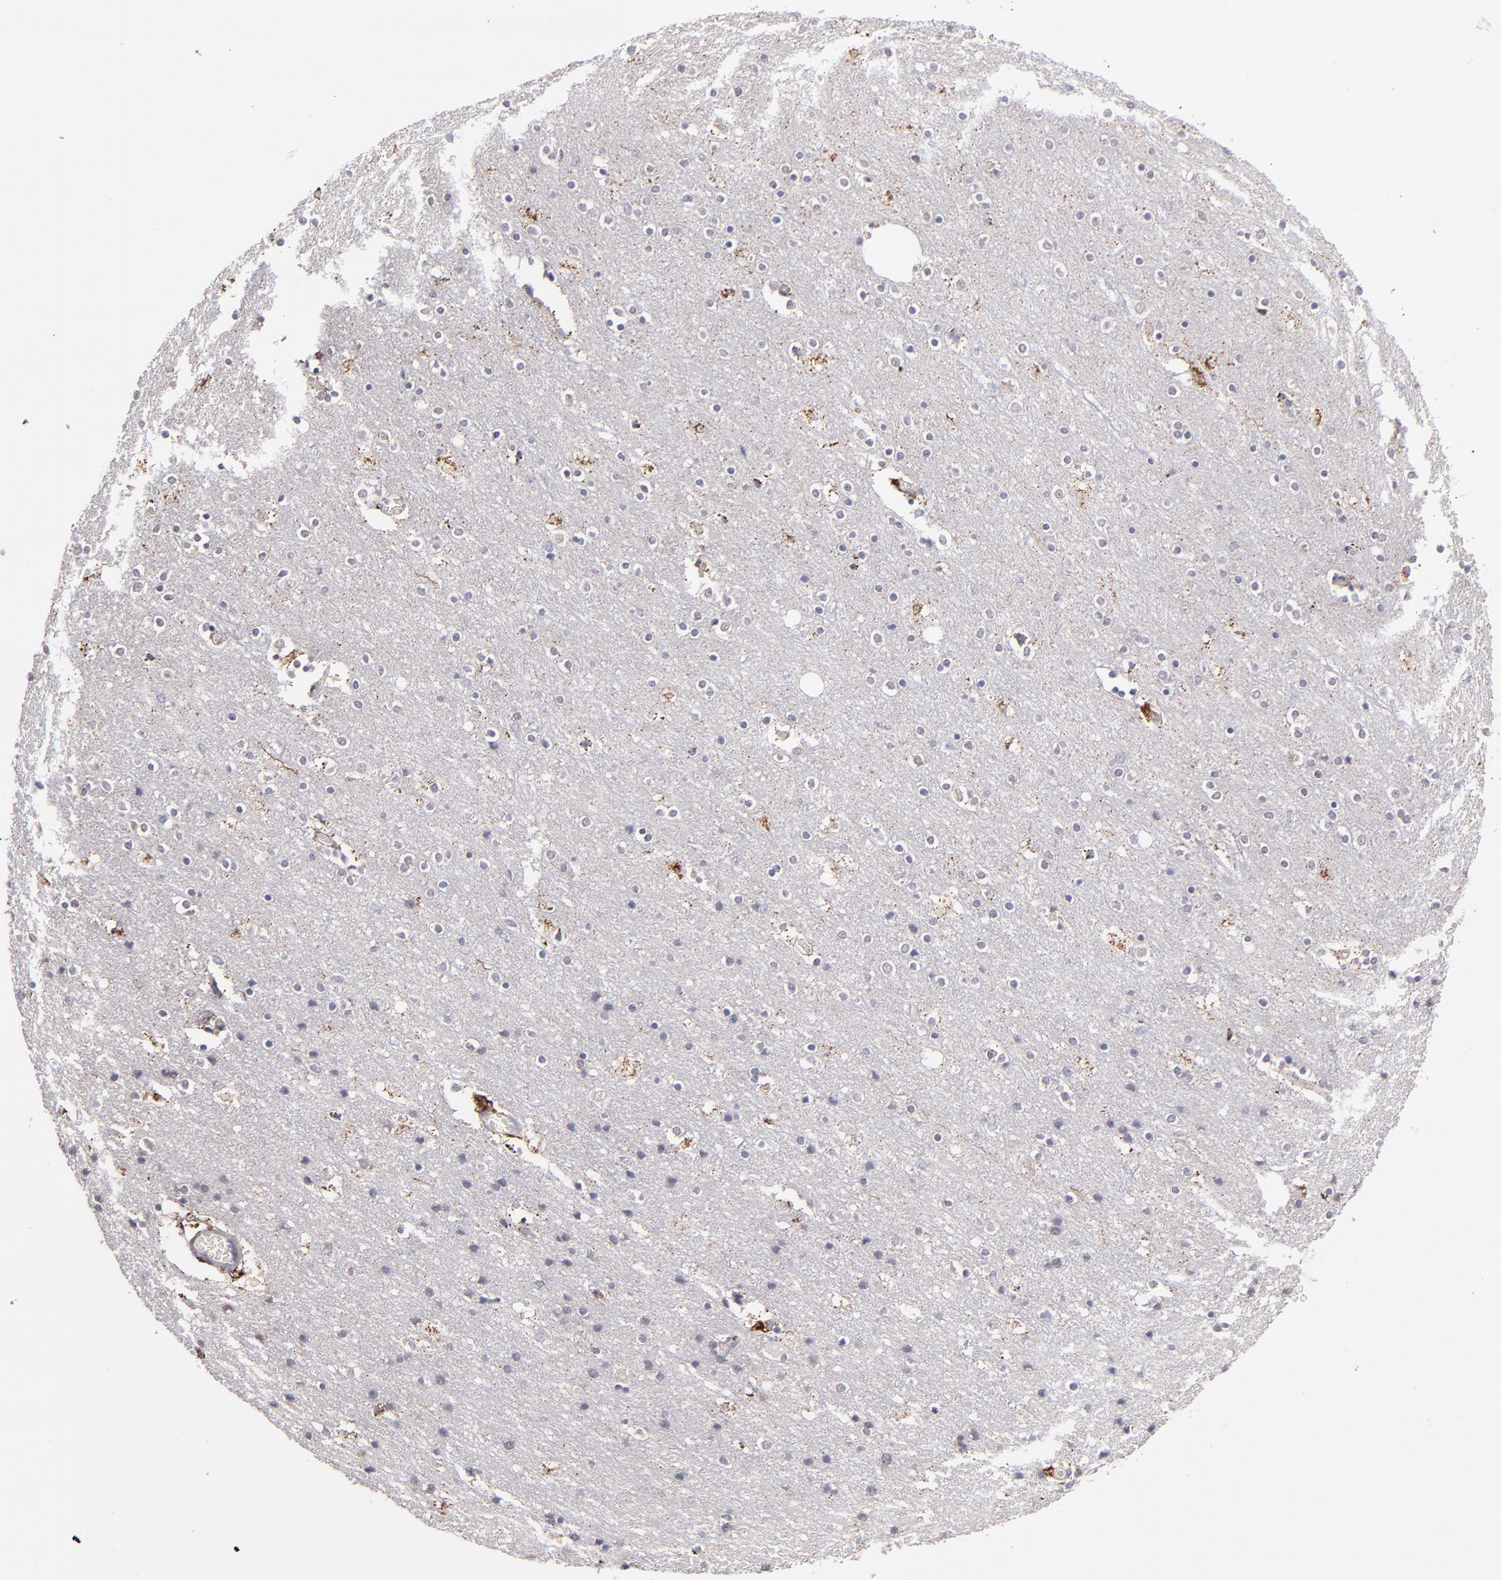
{"staining": {"intensity": "negative", "quantity": "none", "location": "none"}, "tissue": "cerebral cortex", "cell_type": "Endothelial cells", "image_type": "normal", "snomed": [{"axis": "morphology", "description": "Normal tissue, NOS"}, {"axis": "topography", "description": "Cerebral cortex"}], "caption": "This is an immunohistochemistry image of unremarkable cerebral cortex. There is no staining in endothelial cells.", "gene": "GLDC", "patient": {"sex": "female", "age": 54}}